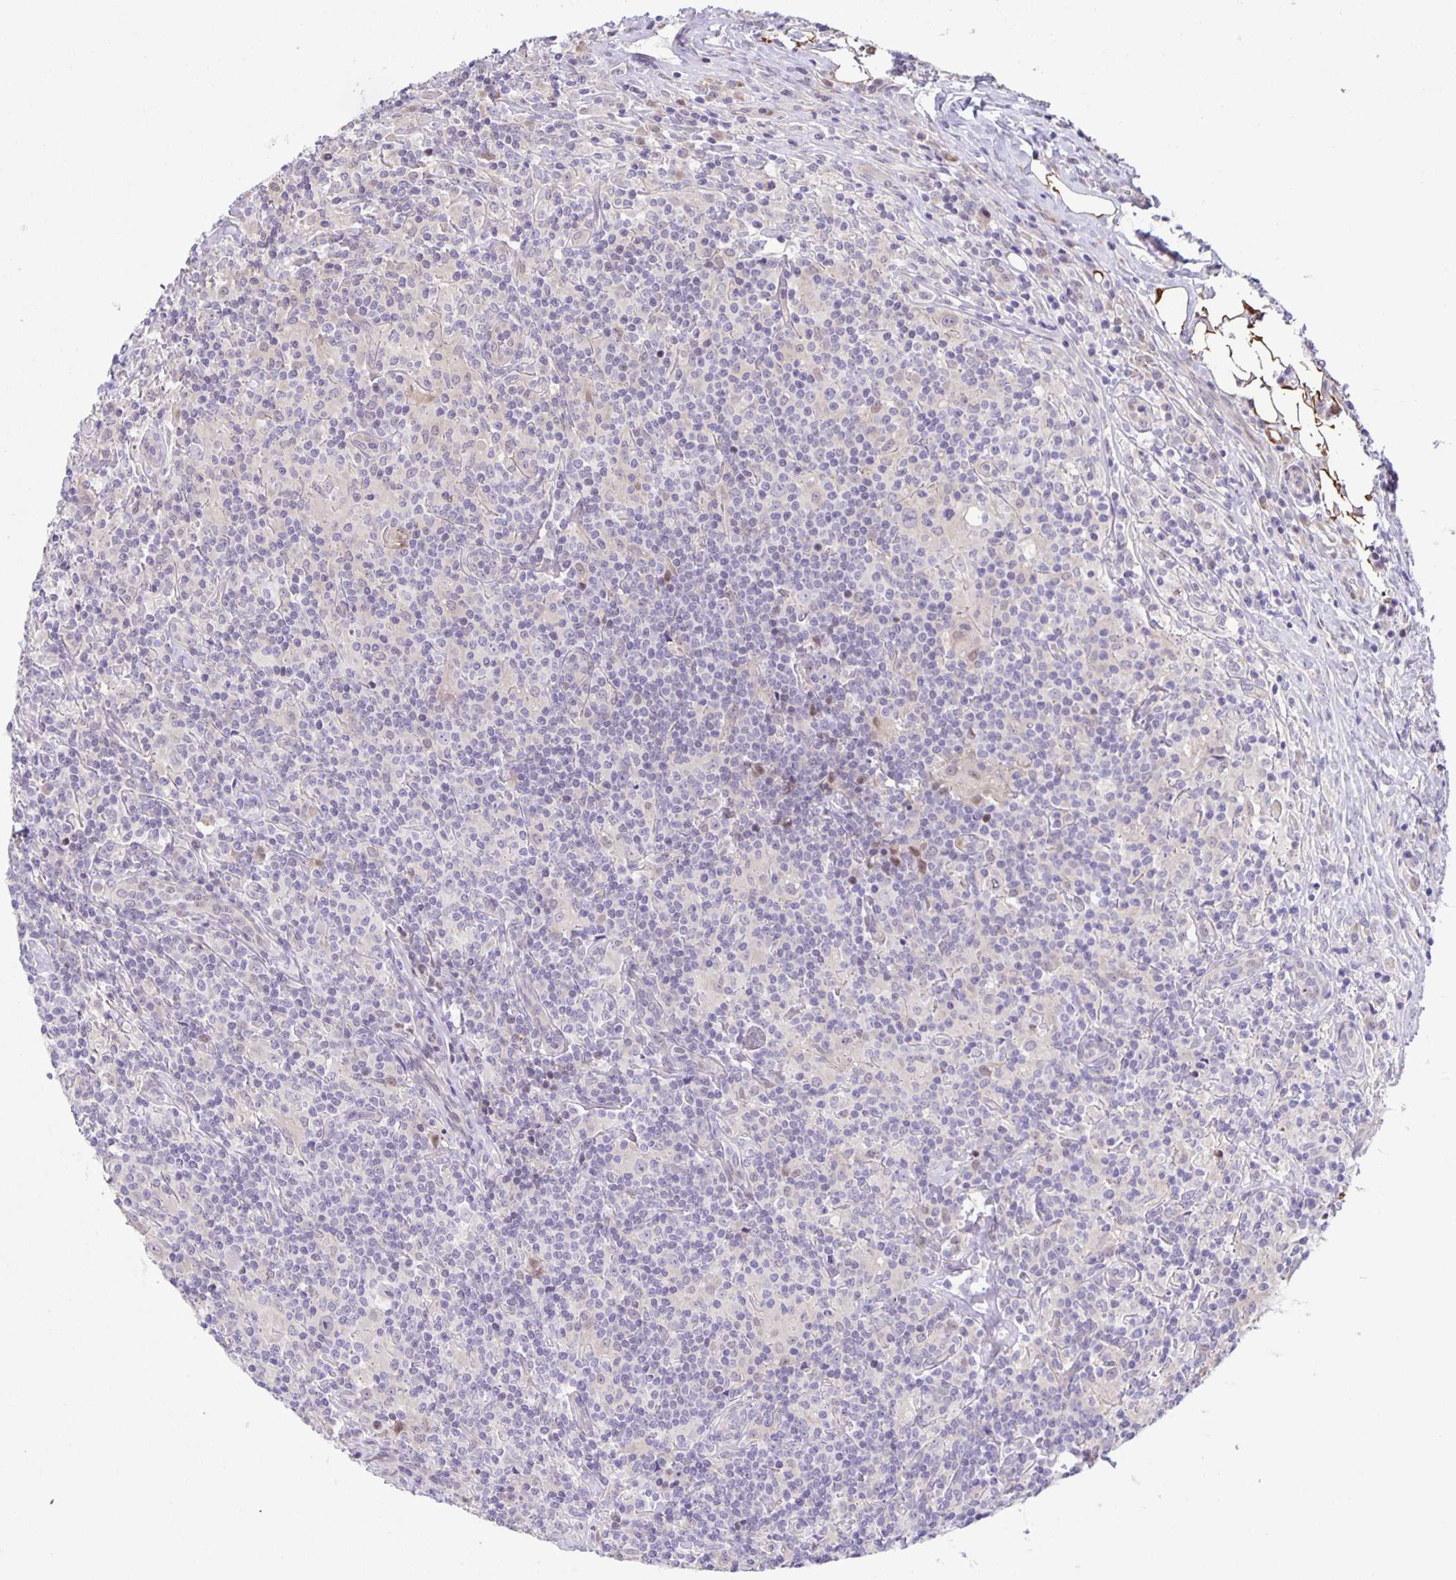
{"staining": {"intensity": "negative", "quantity": "none", "location": "none"}, "tissue": "lymphoma", "cell_type": "Tumor cells", "image_type": "cancer", "snomed": [{"axis": "morphology", "description": "Hodgkin's disease, NOS"}, {"axis": "morphology", "description": "Hodgkin's lymphoma, nodular sclerosis"}, {"axis": "topography", "description": "Lymph node"}], "caption": "This is an immunohistochemistry image of human Hodgkin's disease. There is no staining in tumor cells.", "gene": "MAPK12", "patient": {"sex": "female", "age": 10}}